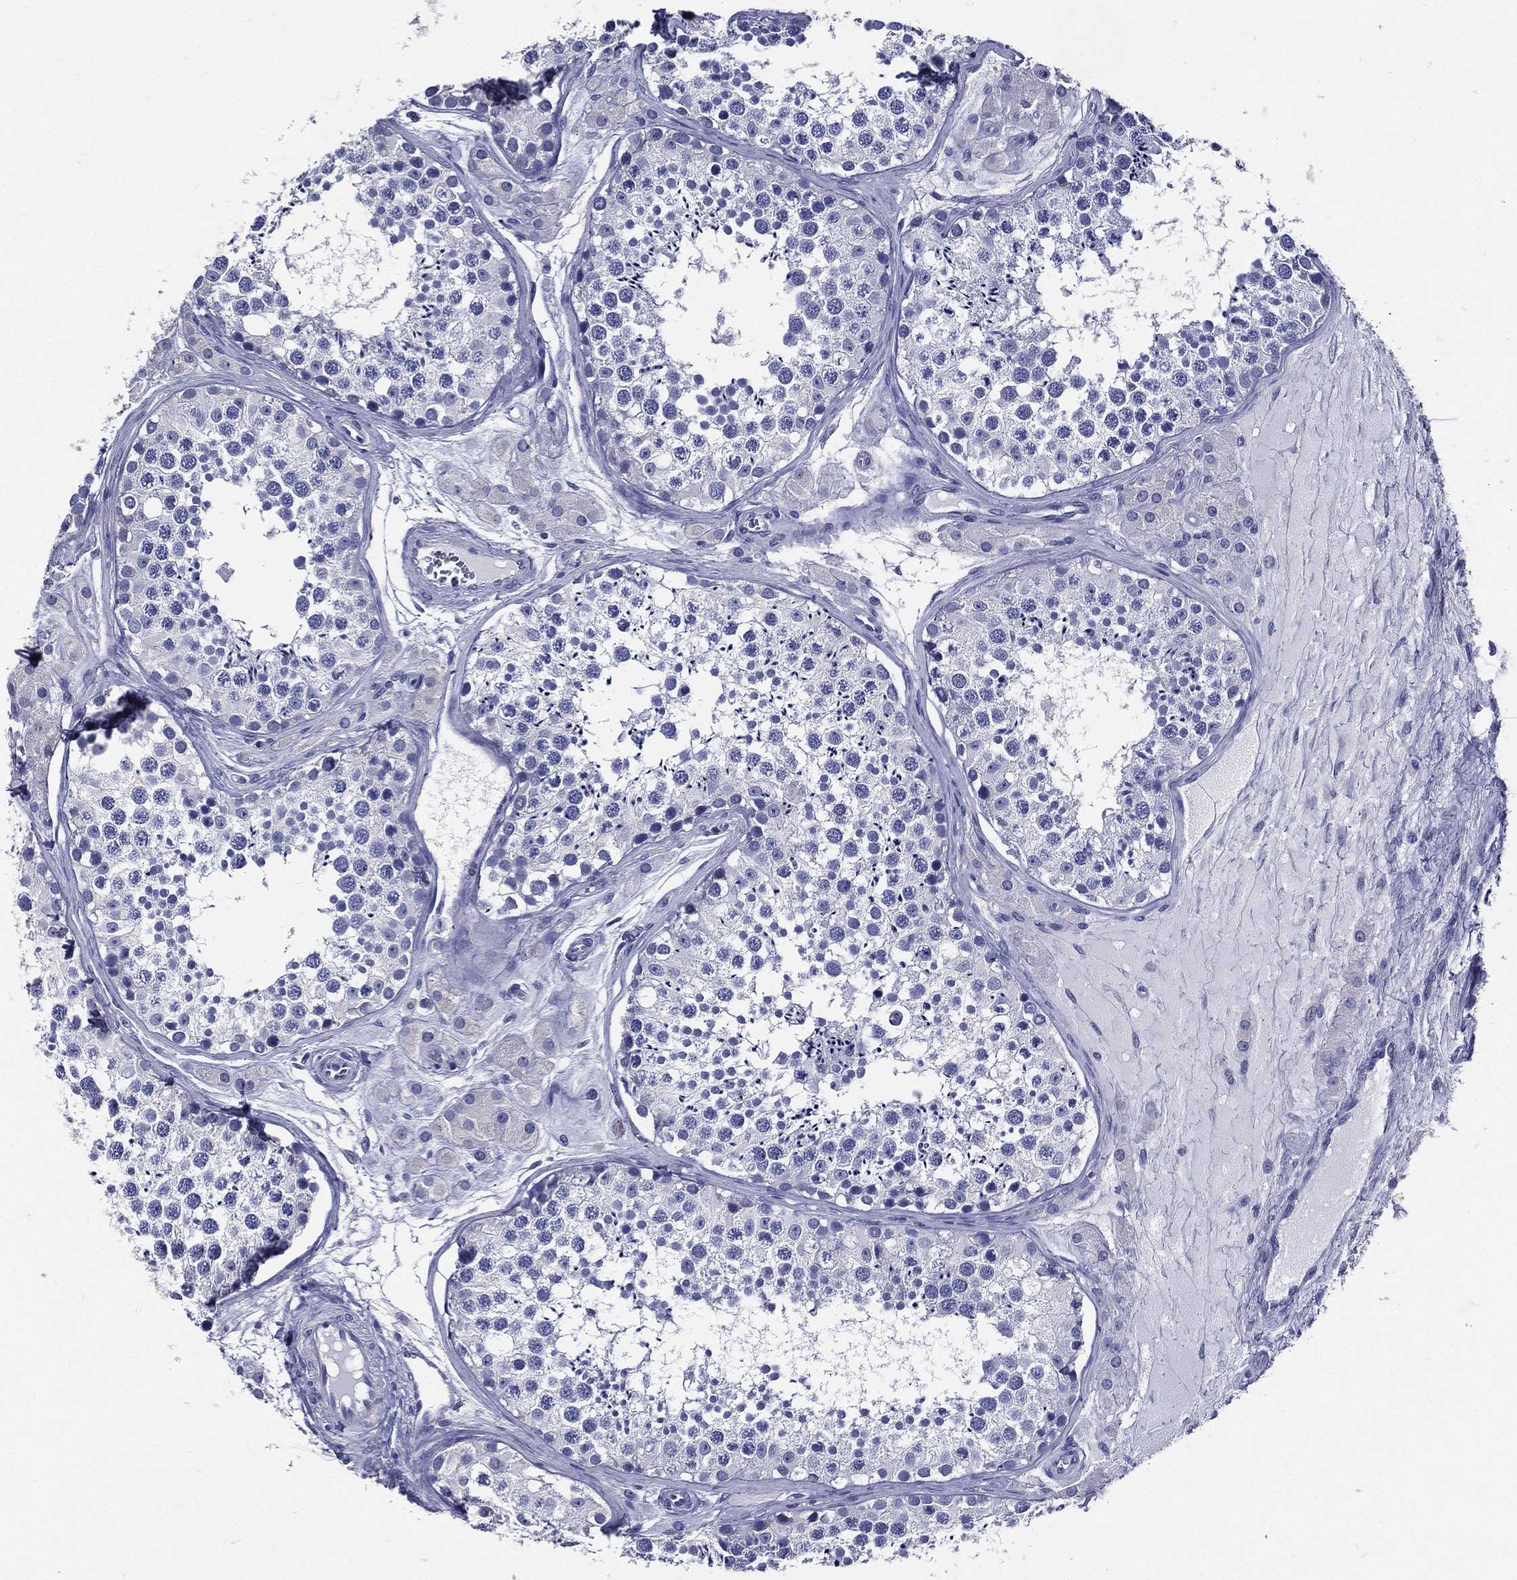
{"staining": {"intensity": "negative", "quantity": "none", "location": "none"}, "tissue": "testis", "cell_type": "Cells in seminiferous ducts", "image_type": "normal", "snomed": [{"axis": "morphology", "description": "Normal tissue, NOS"}, {"axis": "topography", "description": "Testis"}], "caption": "DAB immunohistochemical staining of benign testis shows no significant positivity in cells in seminiferous ducts.", "gene": "DPYS", "patient": {"sex": "male", "age": 31}}